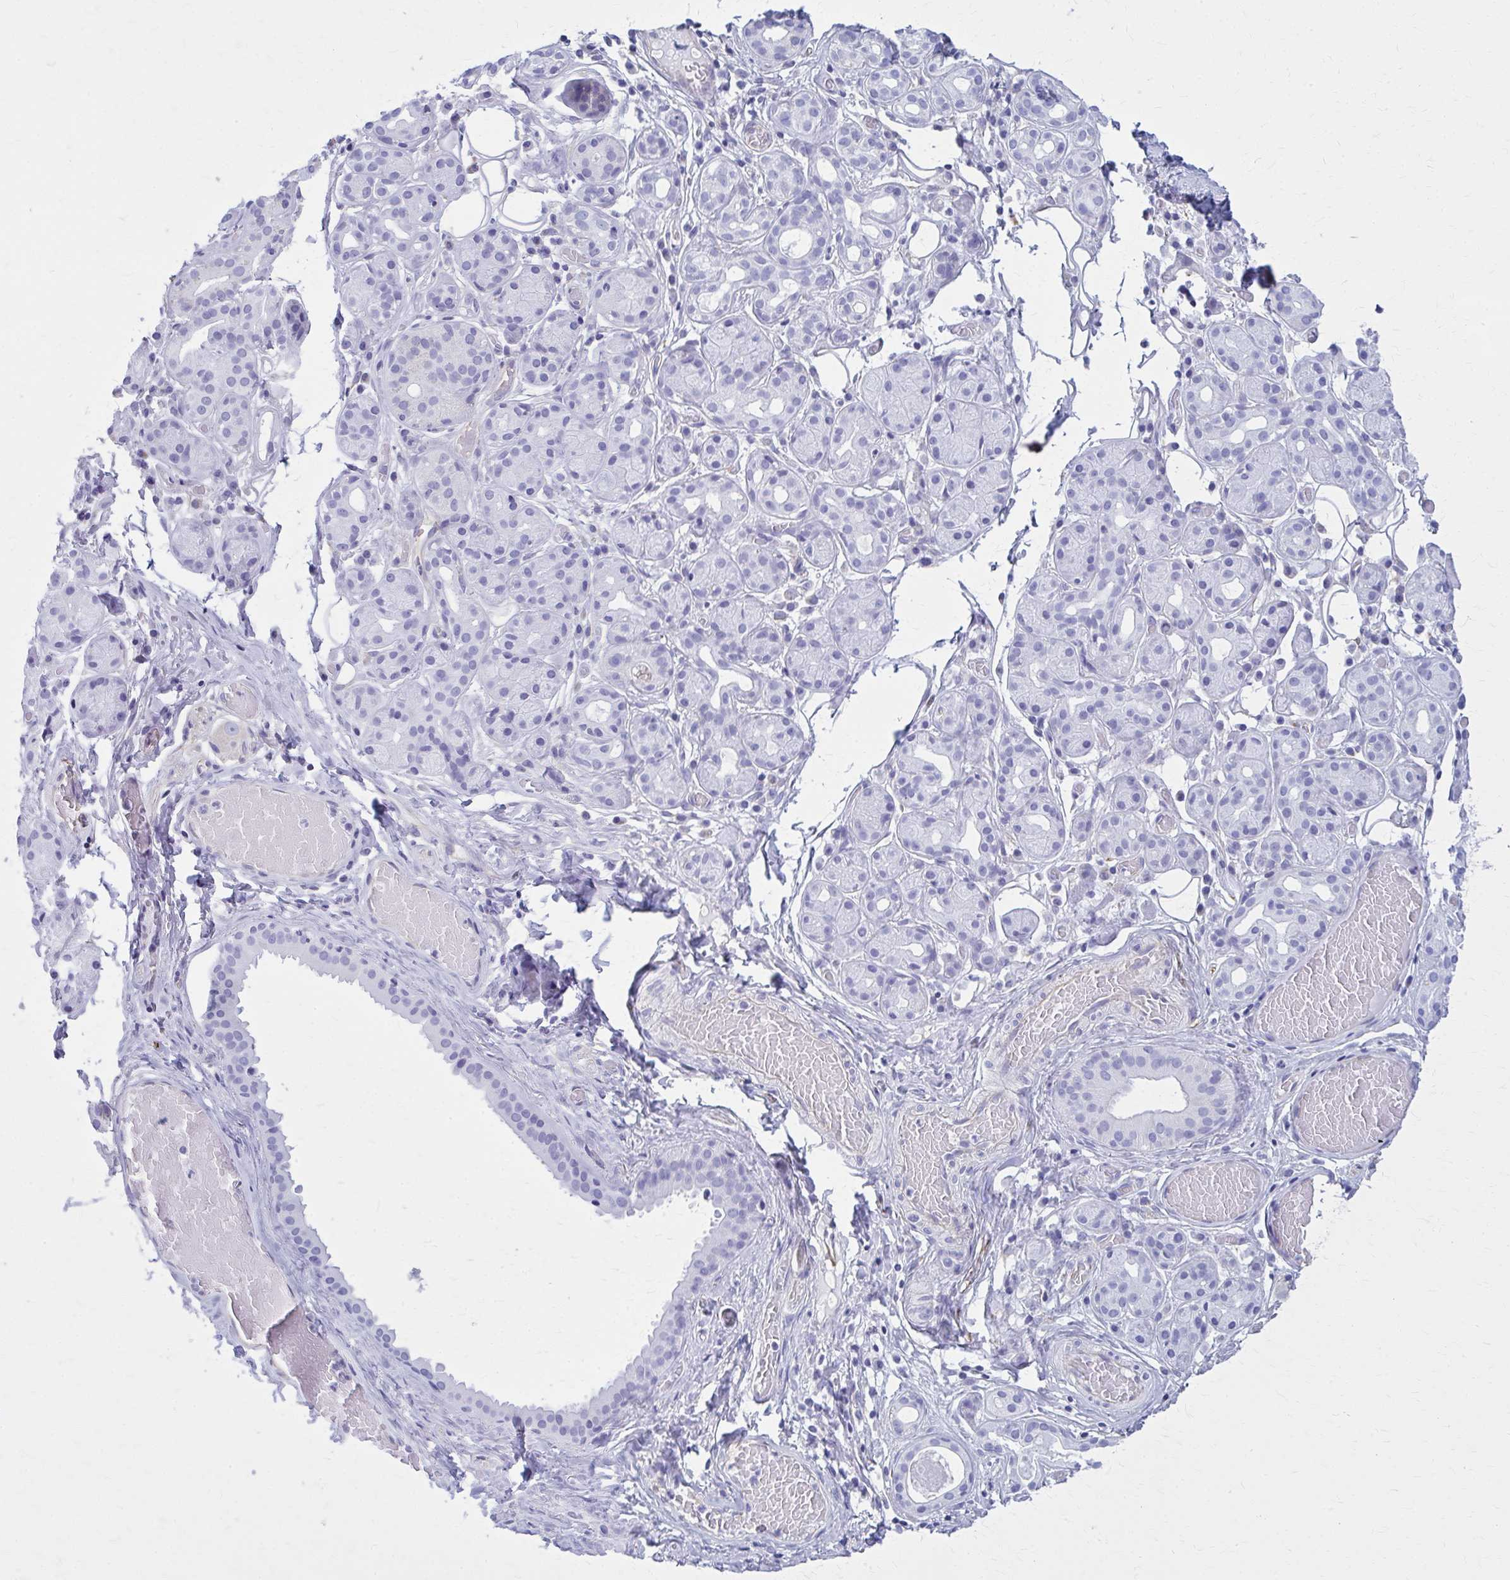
{"staining": {"intensity": "negative", "quantity": "none", "location": "none"}, "tissue": "salivary gland", "cell_type": "Glandular cells", "image_type": "normal", "snomed": [{"axis": "morphology", "description": "Normal tissue, NOS"}, {"axis": "topography", "description": "Salivary gland"}, {"axis": "topography", "description": "Peripheral nerve tissue"}], "caption": "This is an immunohistochemistry (IHC) photomicrograph of benign human salivary gland. There is no expression in glandular cells.", "gene": "GFAP", "patient": {"sex": "male", "age": 71}}